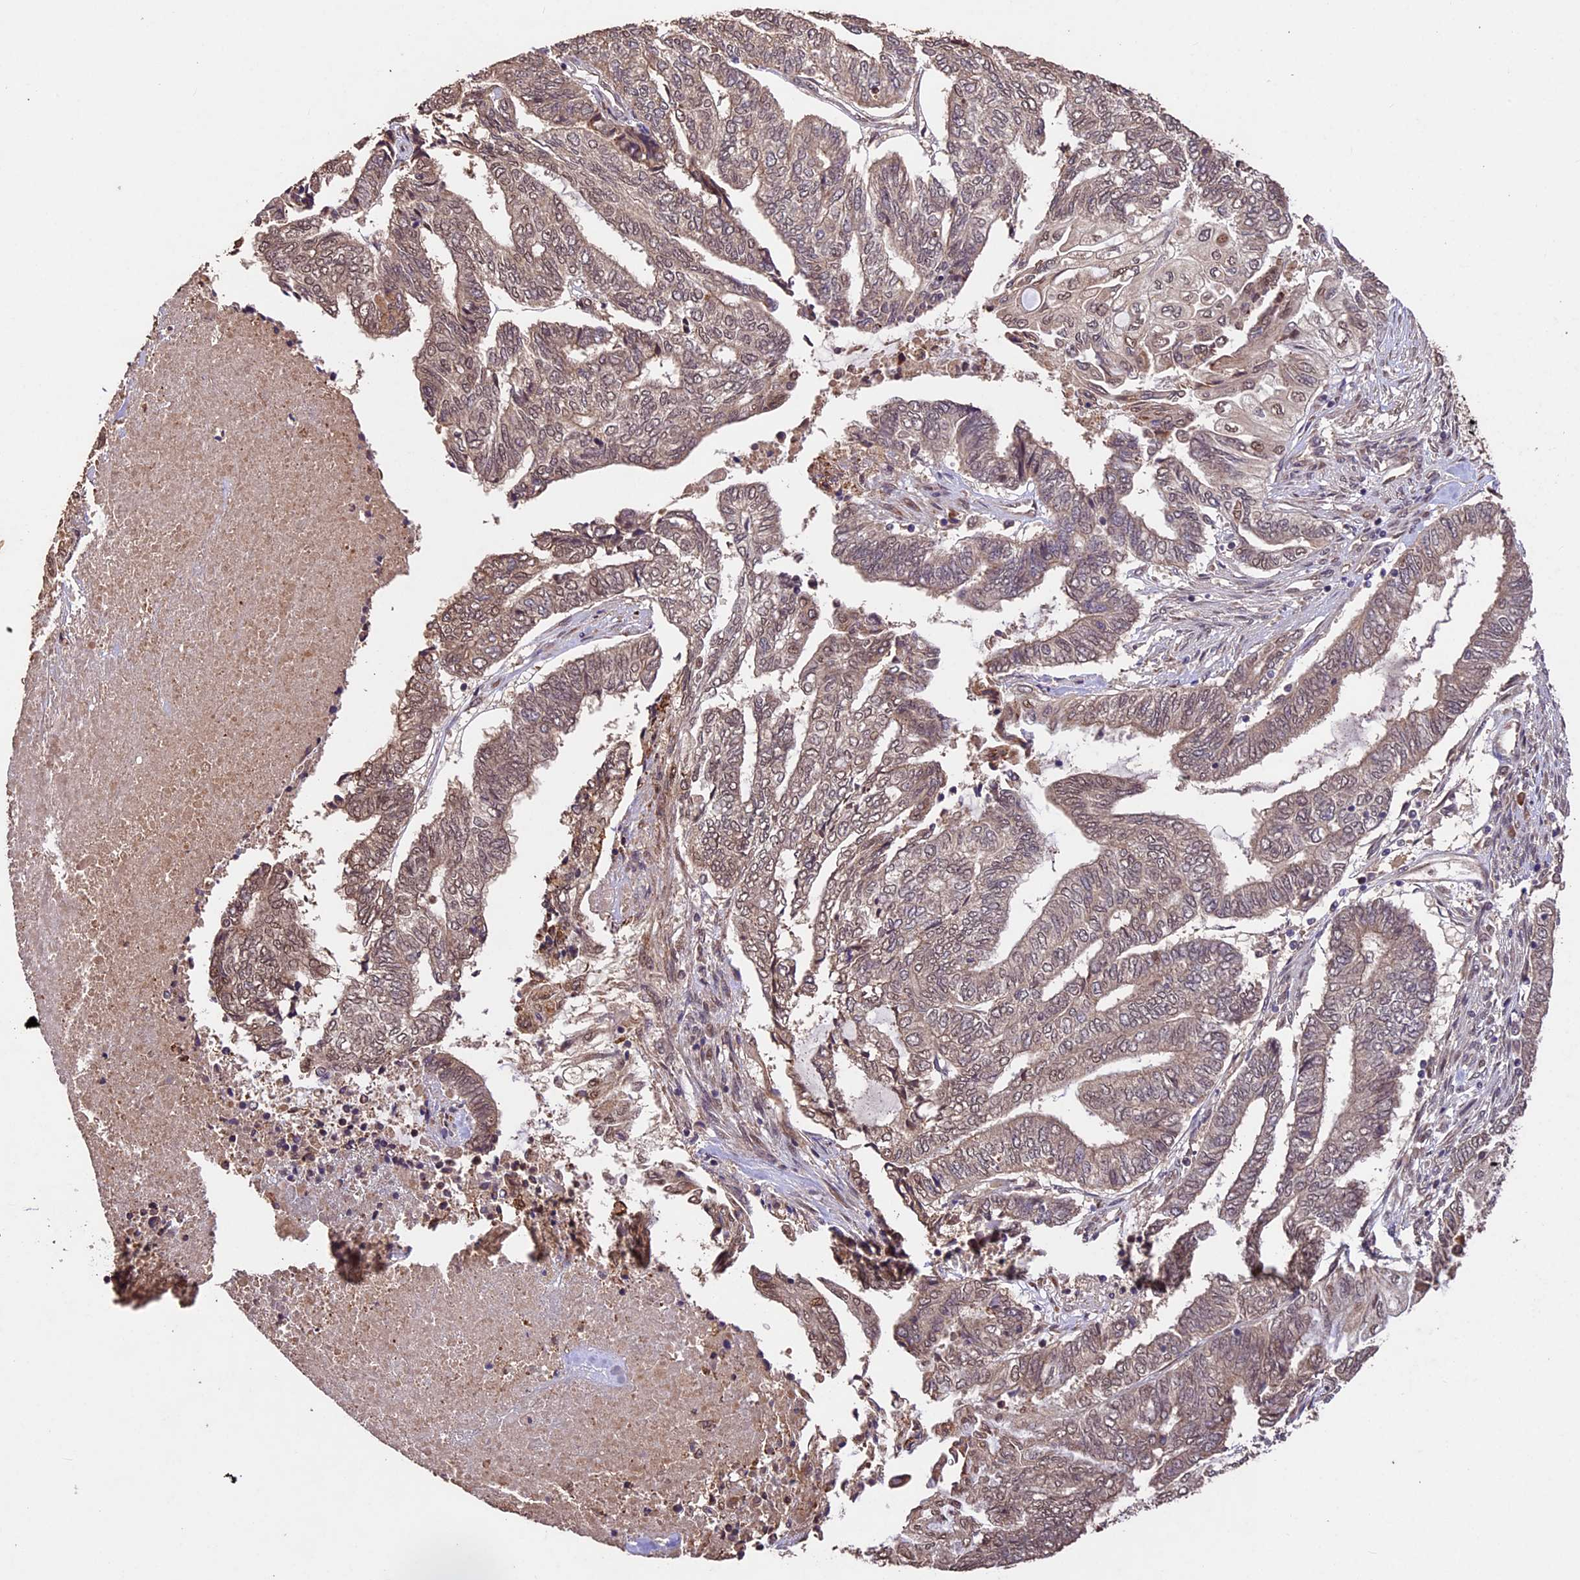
{"staining": {"intensity": "moderate", "quantity": ">75%", "location": "cytoplasmic/membranous,nuclear"}, "tissue": "endometrial cancer", "cell_type": "Tumor cells", "image_type": "cancer", "snomed": [{"axis": "morphology", "description": "Adenocarcinoma, NOS"}, {"axis": "topography", "description": "Uterus"}, {"axis": "topography", "description": "Endometrium"}], "caption": "This image displays IHC staining of human adenocarcinoma (endometrial), with medium moderate cytoplasmic/membranous and nuclear positivity in approximately >75% of tumor cells.", "gene": "CDKN2AIP", "patient": {"sex": "female", "age": 70}}